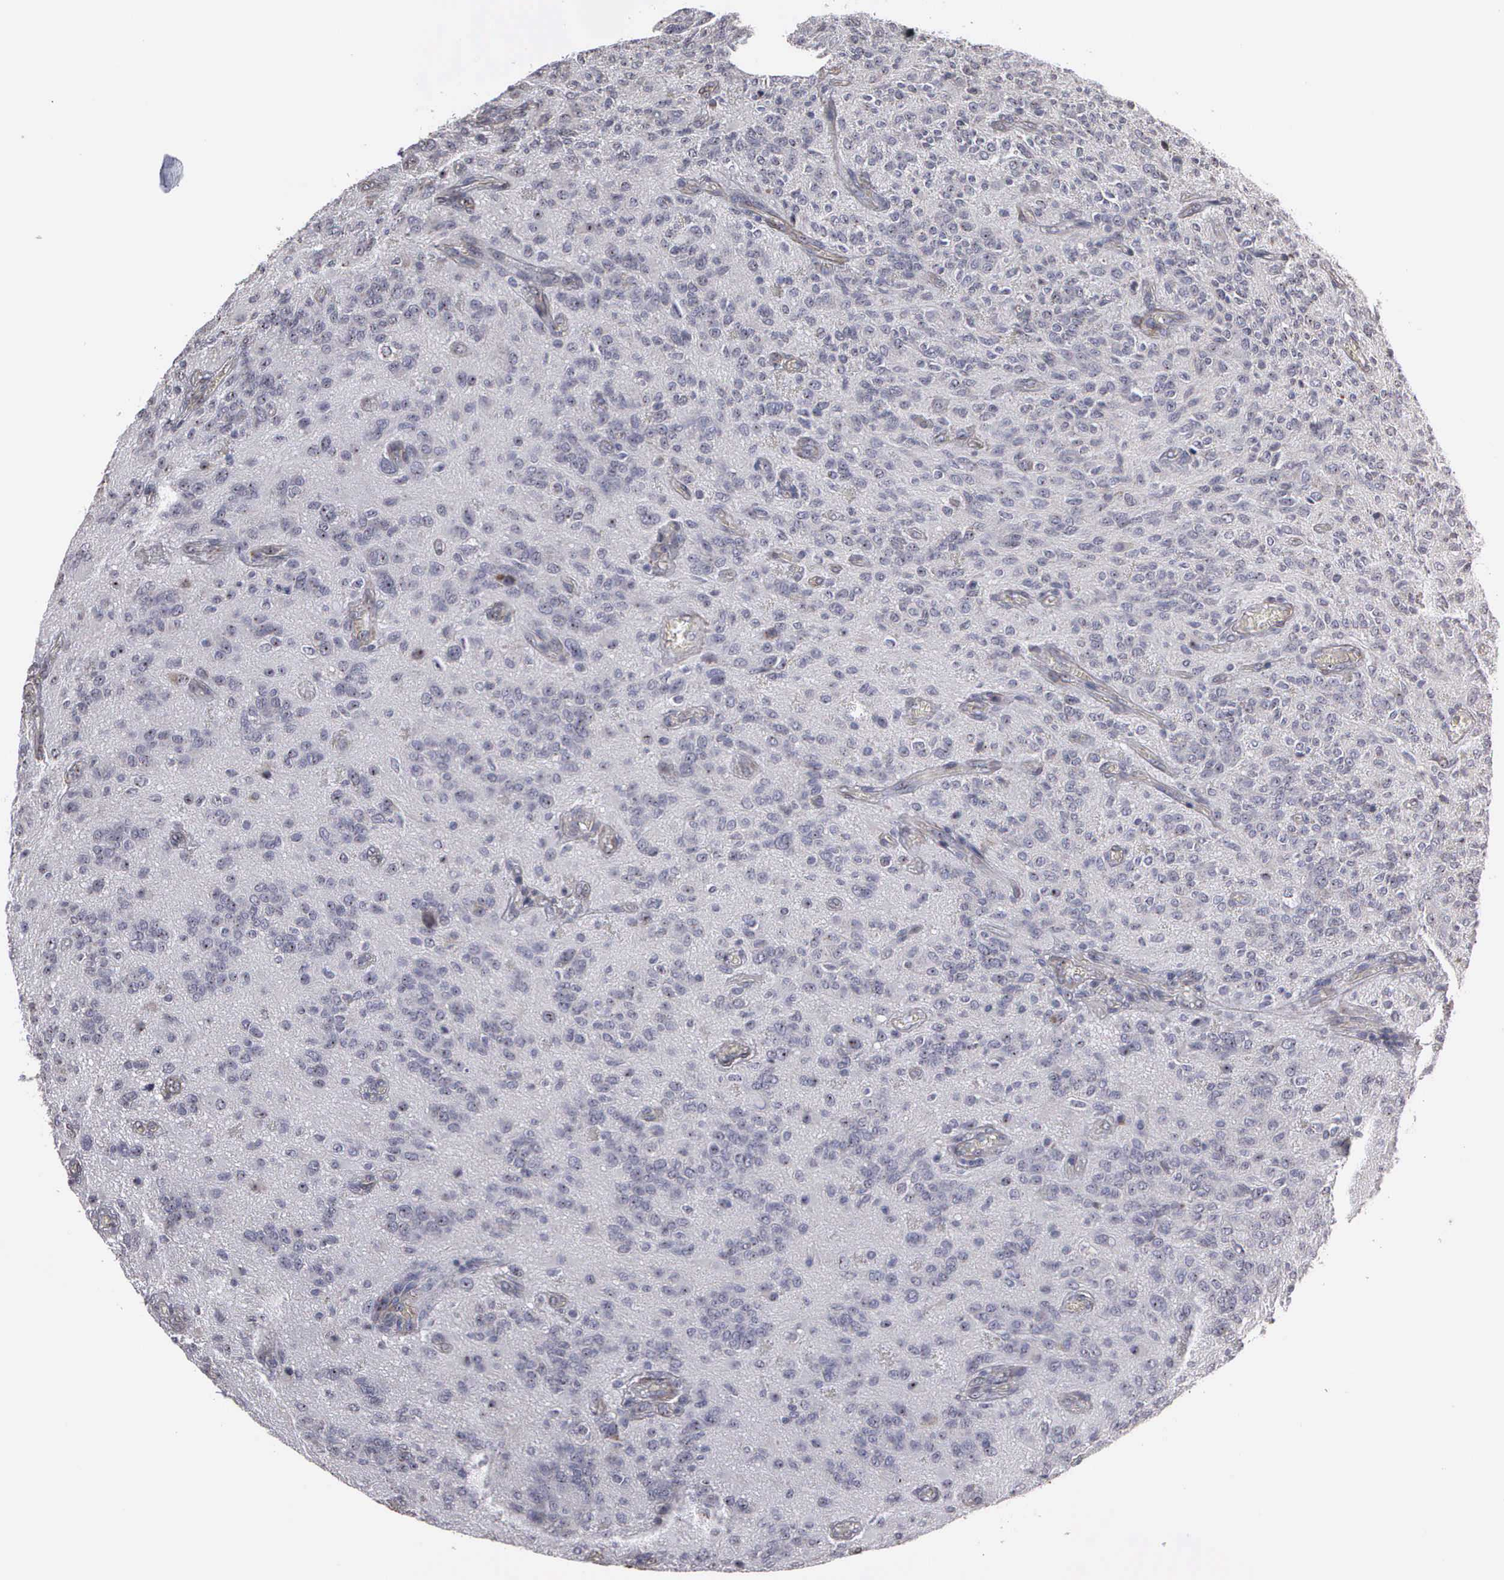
{"staining": {"intensity": "weak", "quantity": "<25%", "location": "cytoplasmic/membranous,nuclear"}, "tissue": "glioma", "cell_type": "Tumor cells", "image_type": "cancer", "snomed": [{"axis": "morphology", "description": "Glioma, malignant, Low grade"}, {"axis": "topography", "description": "Brain"}], "caption": "A photomicrograph of glioma stained for a protein displays no brown staining in tumor cells.", "gene": "NGDN", "patient": {"sex": "female", "age": 15}}